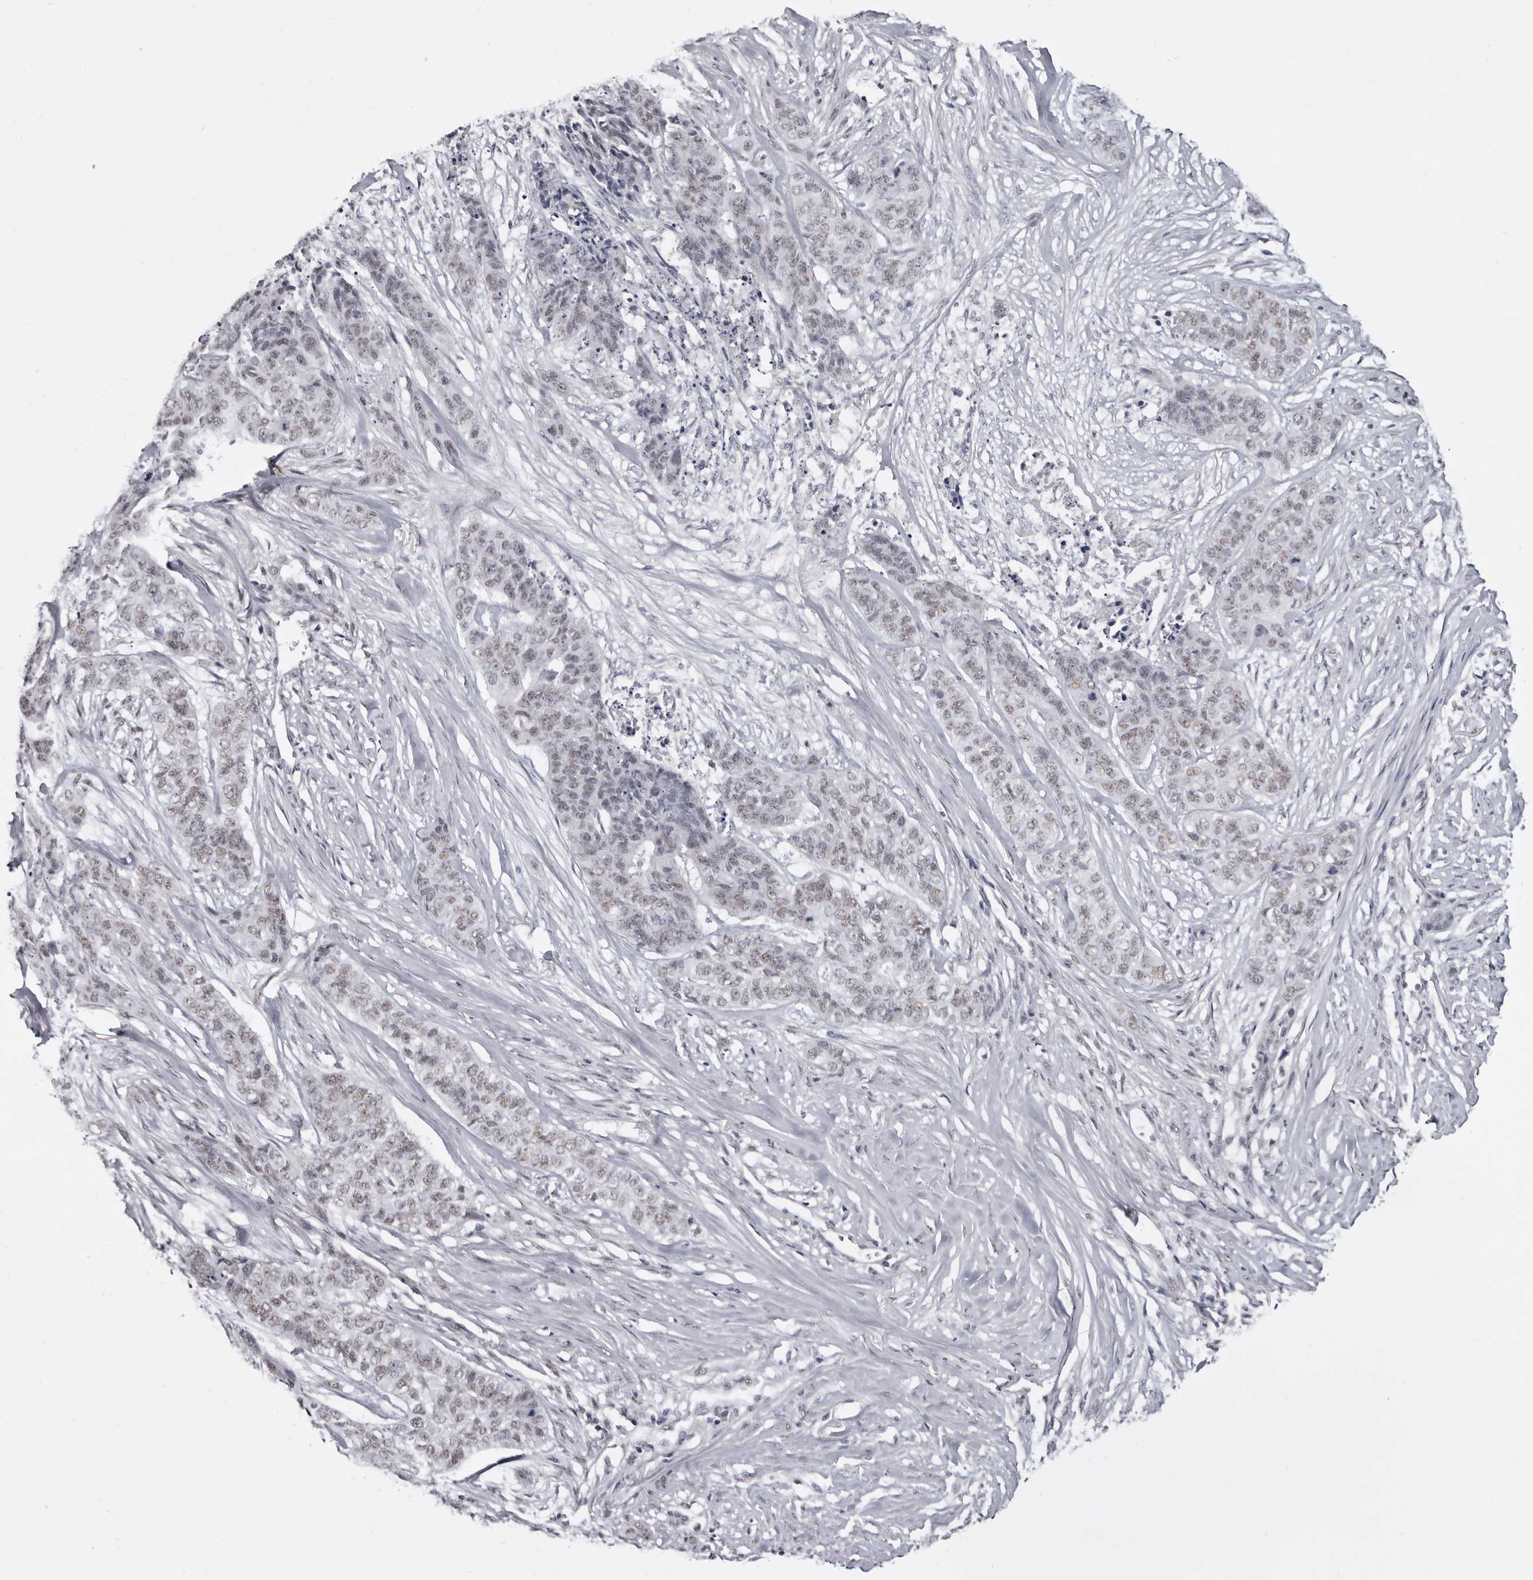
{"staining": {"intensity": "weak", "quantity": "<25%", "location": "nuclear"}, "tissue": "skin cancer", "cell_type": "Tumor cells", "image_type": "cancer", "snomed": [{"axis": "morphology", "description": "Basal cell carcinoma"}, {"axis": "topography", "description": "Skin"}], "caption": "DAB immunohistochemical staining of human basal cell carcinoma (skin) displays no significant expression in tumor cells.", "gene": "SCAF4", "patient": {"sex": "female", "age": 64}}